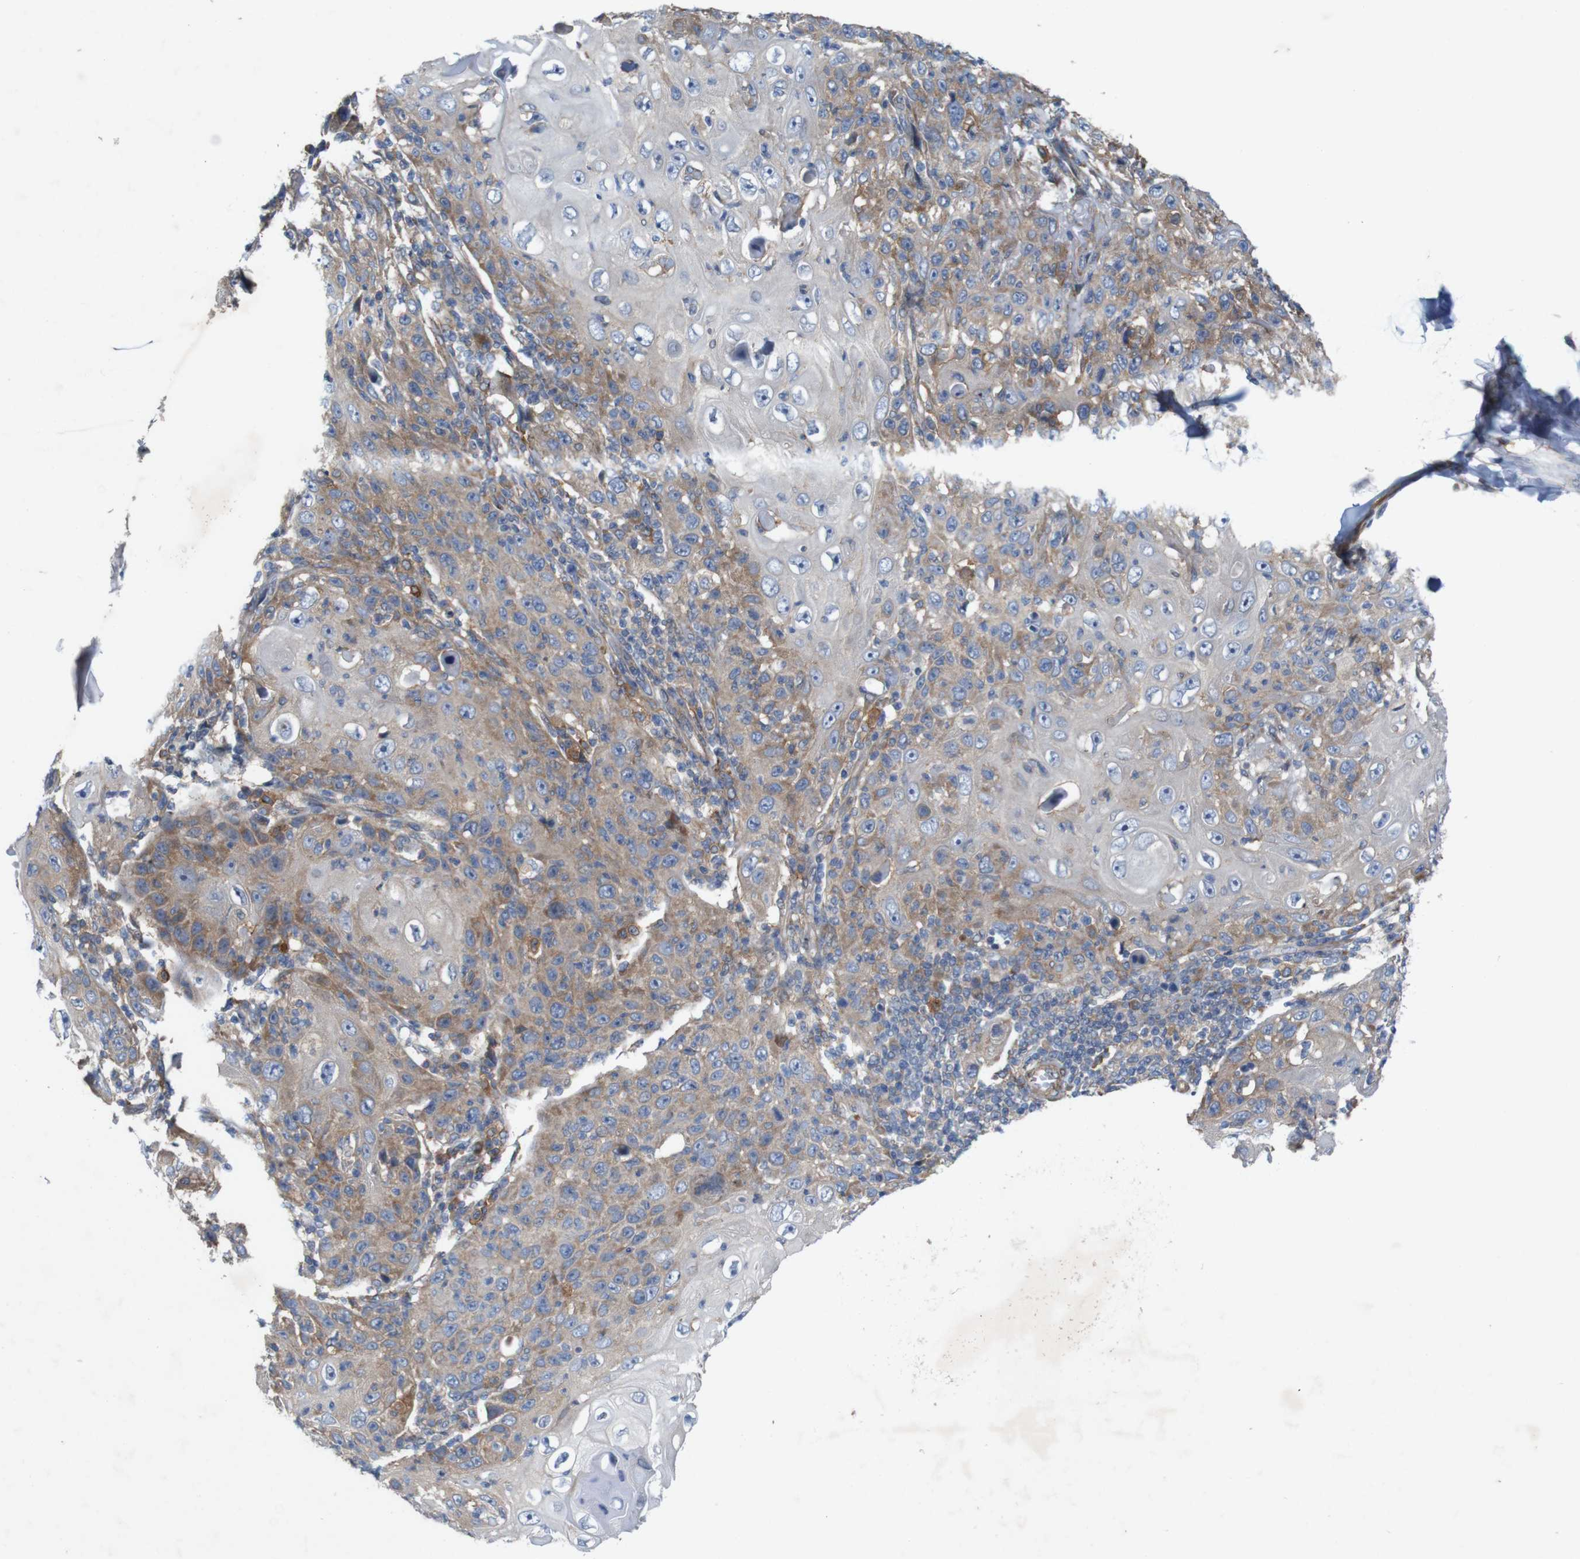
{"staining": {"intensity": "moderate", "quantity": "25%-75%", "location": "cytoplasmic/membranous"}, "tissue": "skin cancer", "cell_type": "Tumor cells", "image_type": "cancer", "snomed": [{"axis": "morphology", "description": "Squamous cell carcinoma, NOS"}, {"axis": "topography", "description": "Skin"}], "caption": "Skin cancer (squamous cell carcinoma) tissue reveals moderate cytoplasmic/membranous positivity in approximately 25%-75% of tumor cells, visualized by immunohistochemistry. (Brightfield microscopy of DAB IHC at high magnification).", "gene": "SIGLEC8", "patient": {"sex": "female", "age": 88}}